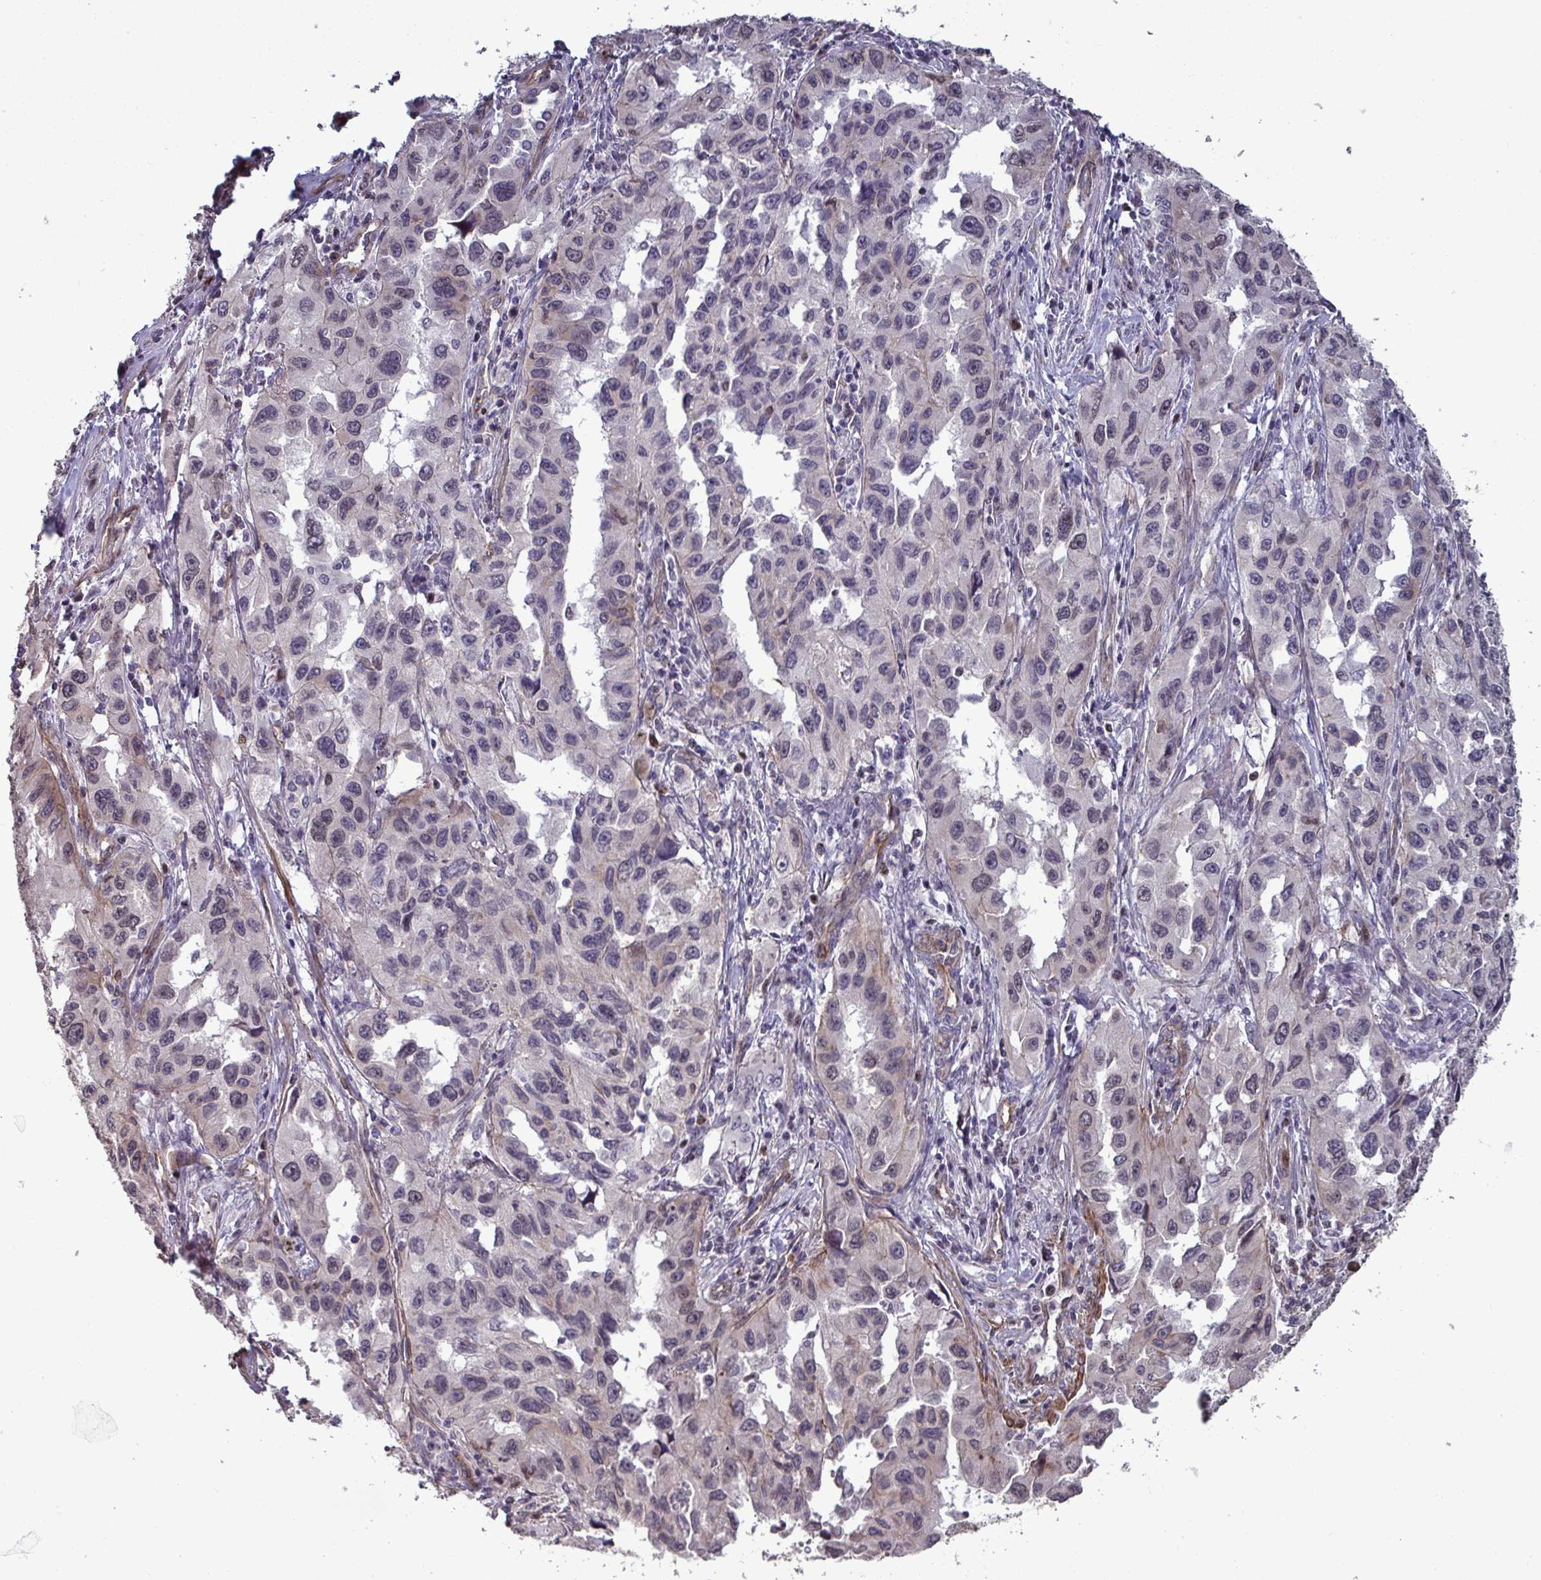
{"staining": {"intensity": "negative", "quantity": "none", "location": "none"}, "tissue": "lung cancer", "cell_type": "Tumor cells", "image_type": "cancer", "snomed": [{"axis": "morphology", "description": "Adenocarcinoma, NOS"}, {"axis": "topography", "description": "Lung"}], "caption": "Image shows no significant protein positivity in tumor cells of adenocarcinoma (lung).", "gene": "IPO5", "patient": {"sex": "female", "age": 73}}